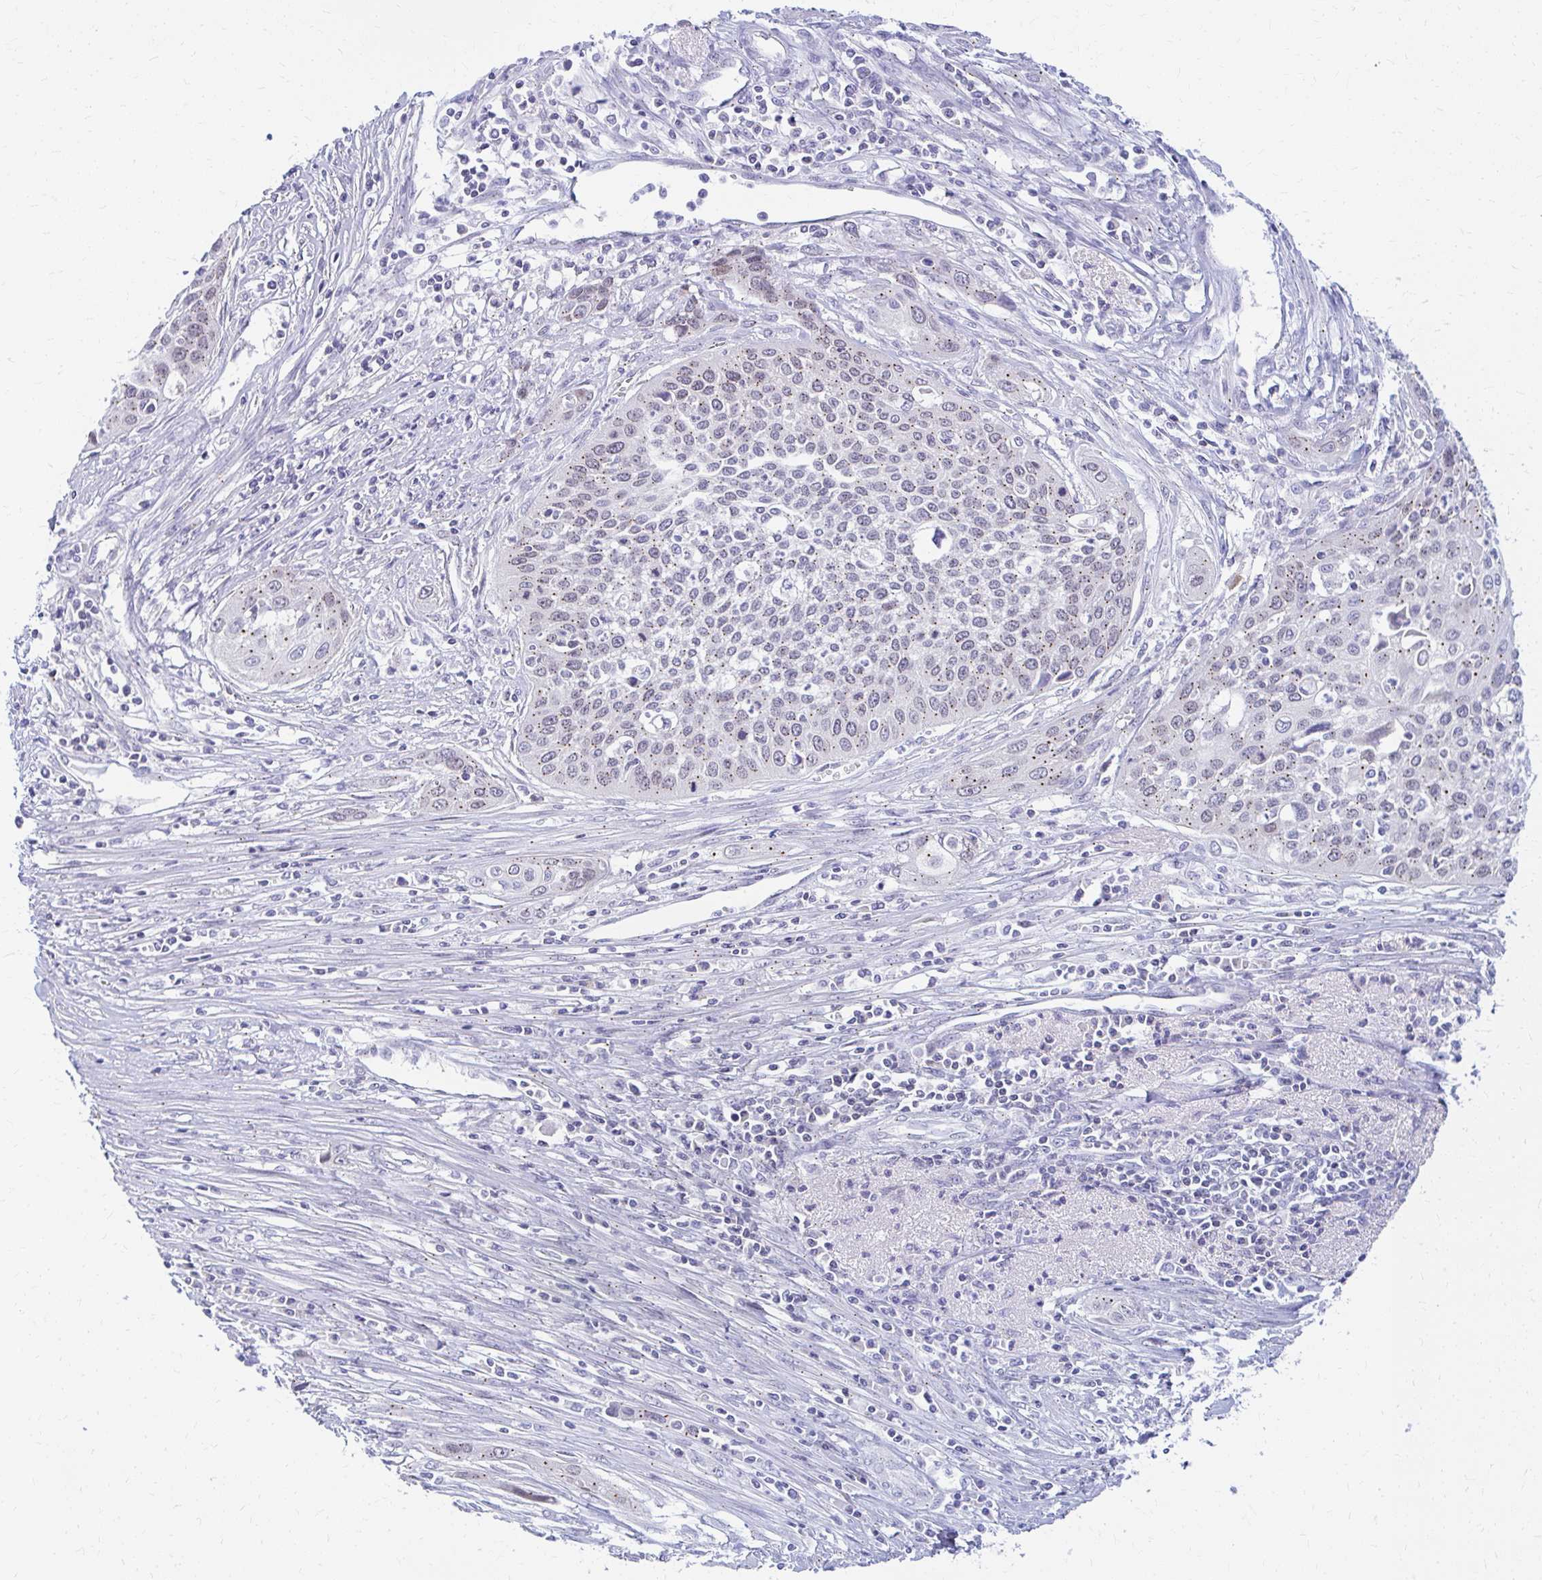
{"staining": {"intensity": "weak", "quantity": "25%-75%", "location": "cytoplasmic/membranous,nuclear"}, "tissue": "cervical cancer", "cell_type": "Tumor cells", "image_type": "cancer", "snomed": [{"axis": "morphology", "description": "Squamous cell carcinoma, NOS"}, {"axis": "topography", "description": "Cervix"}], "caption": "The immunohistochemical stain labels weak cytoplasmic/membranous and nuclear staining in tumor cells of cervical cancer tissue.", "gene": "RADIL", "patient": {"sex": "female", "age": 34}}